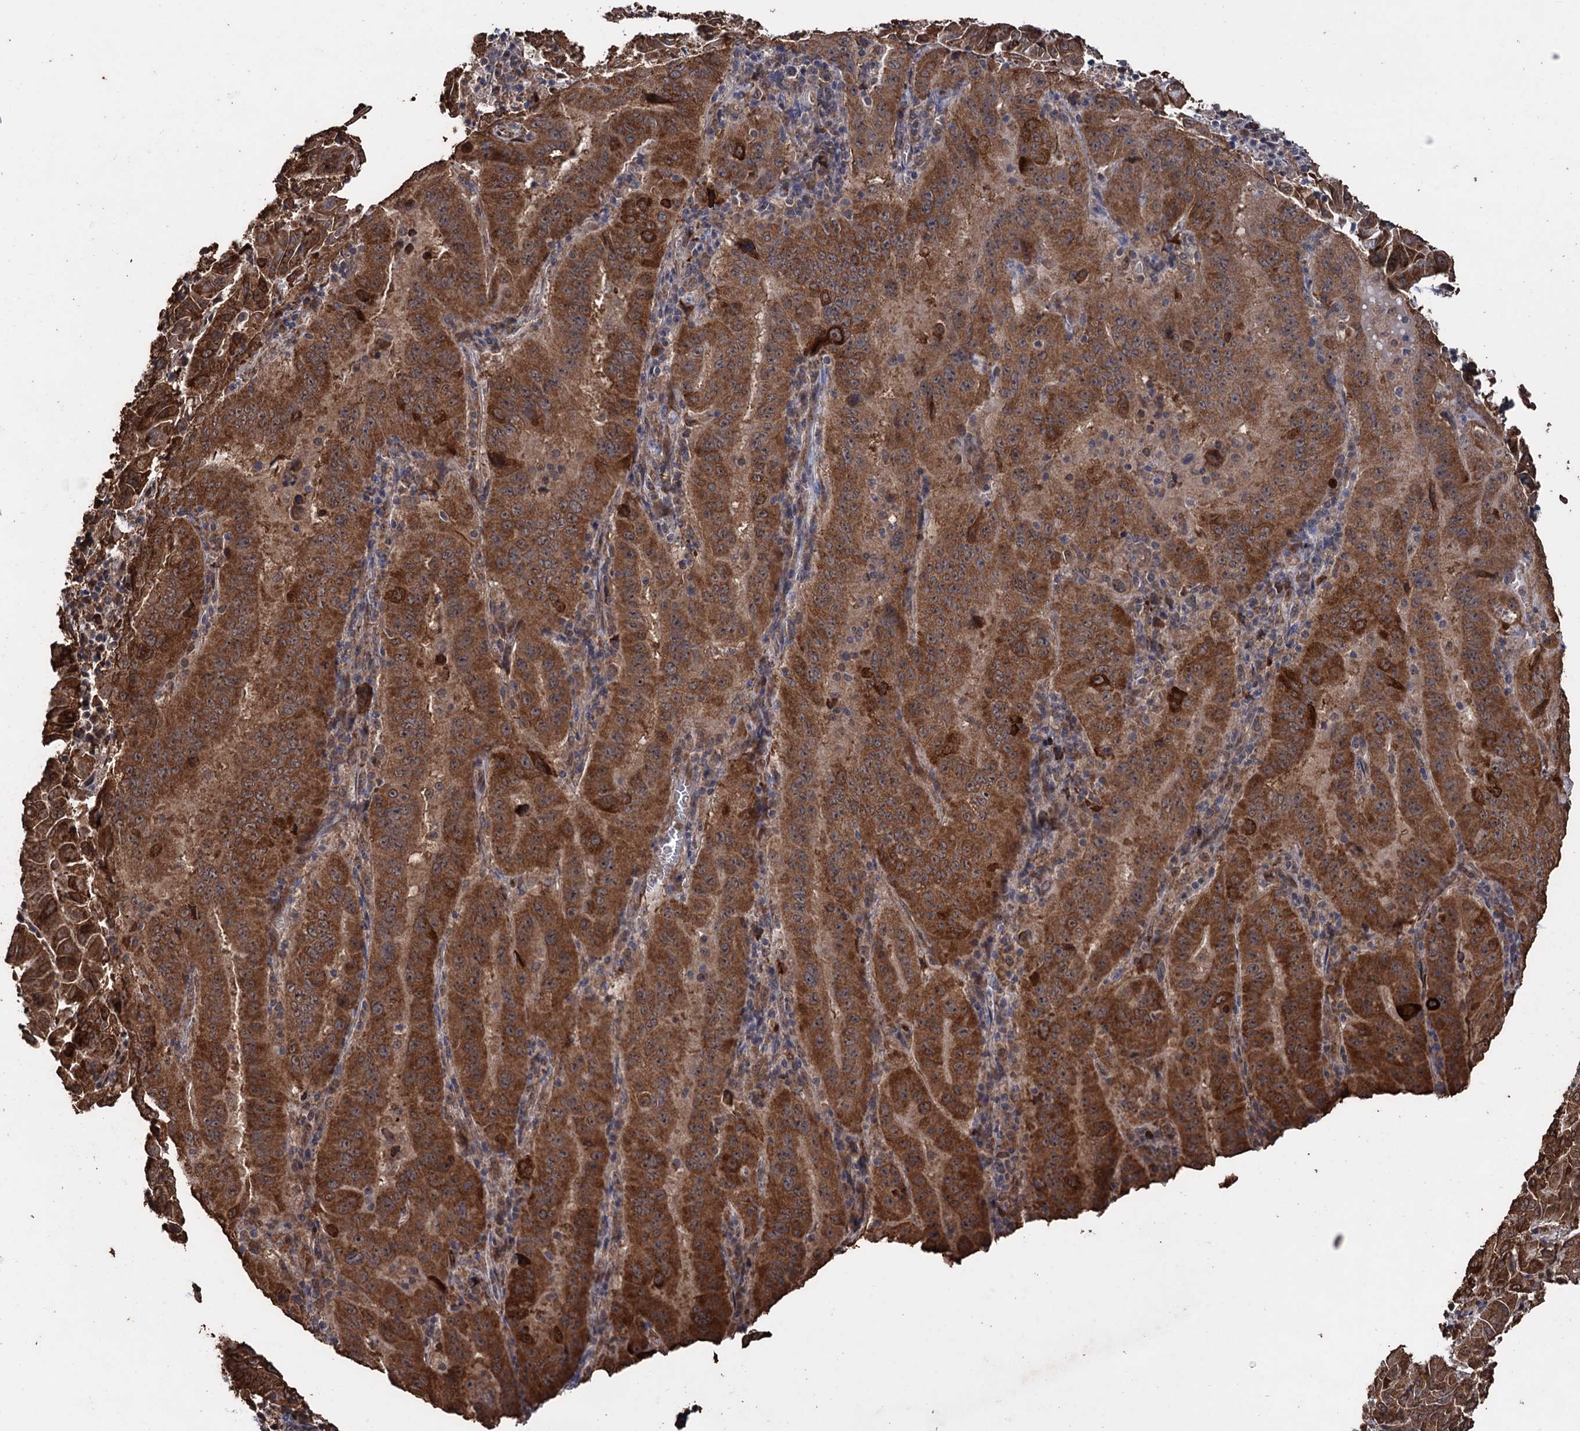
{"staining": {"intensity": "strong", "quantity": ">75%", "location": "cytoplasmic/membranous"}, "tissue": "pancreatic cancer", "cell_type": "Tumor cells", "image_type": "cancer", "snomed": [{"axis": "morphology", "description": "Adenocarcinoma, NOS"}, {"axis": "topography", "description": "Pancreas"}], "caption": "Immunohistochemical staining of pancreatic cancer reveals high levels of strong cytoplasmic/membranous protein staining in about >75% of tumor cells.", "gene": "TBC1D12", "patient": {"sex": "male", "age": 63}}